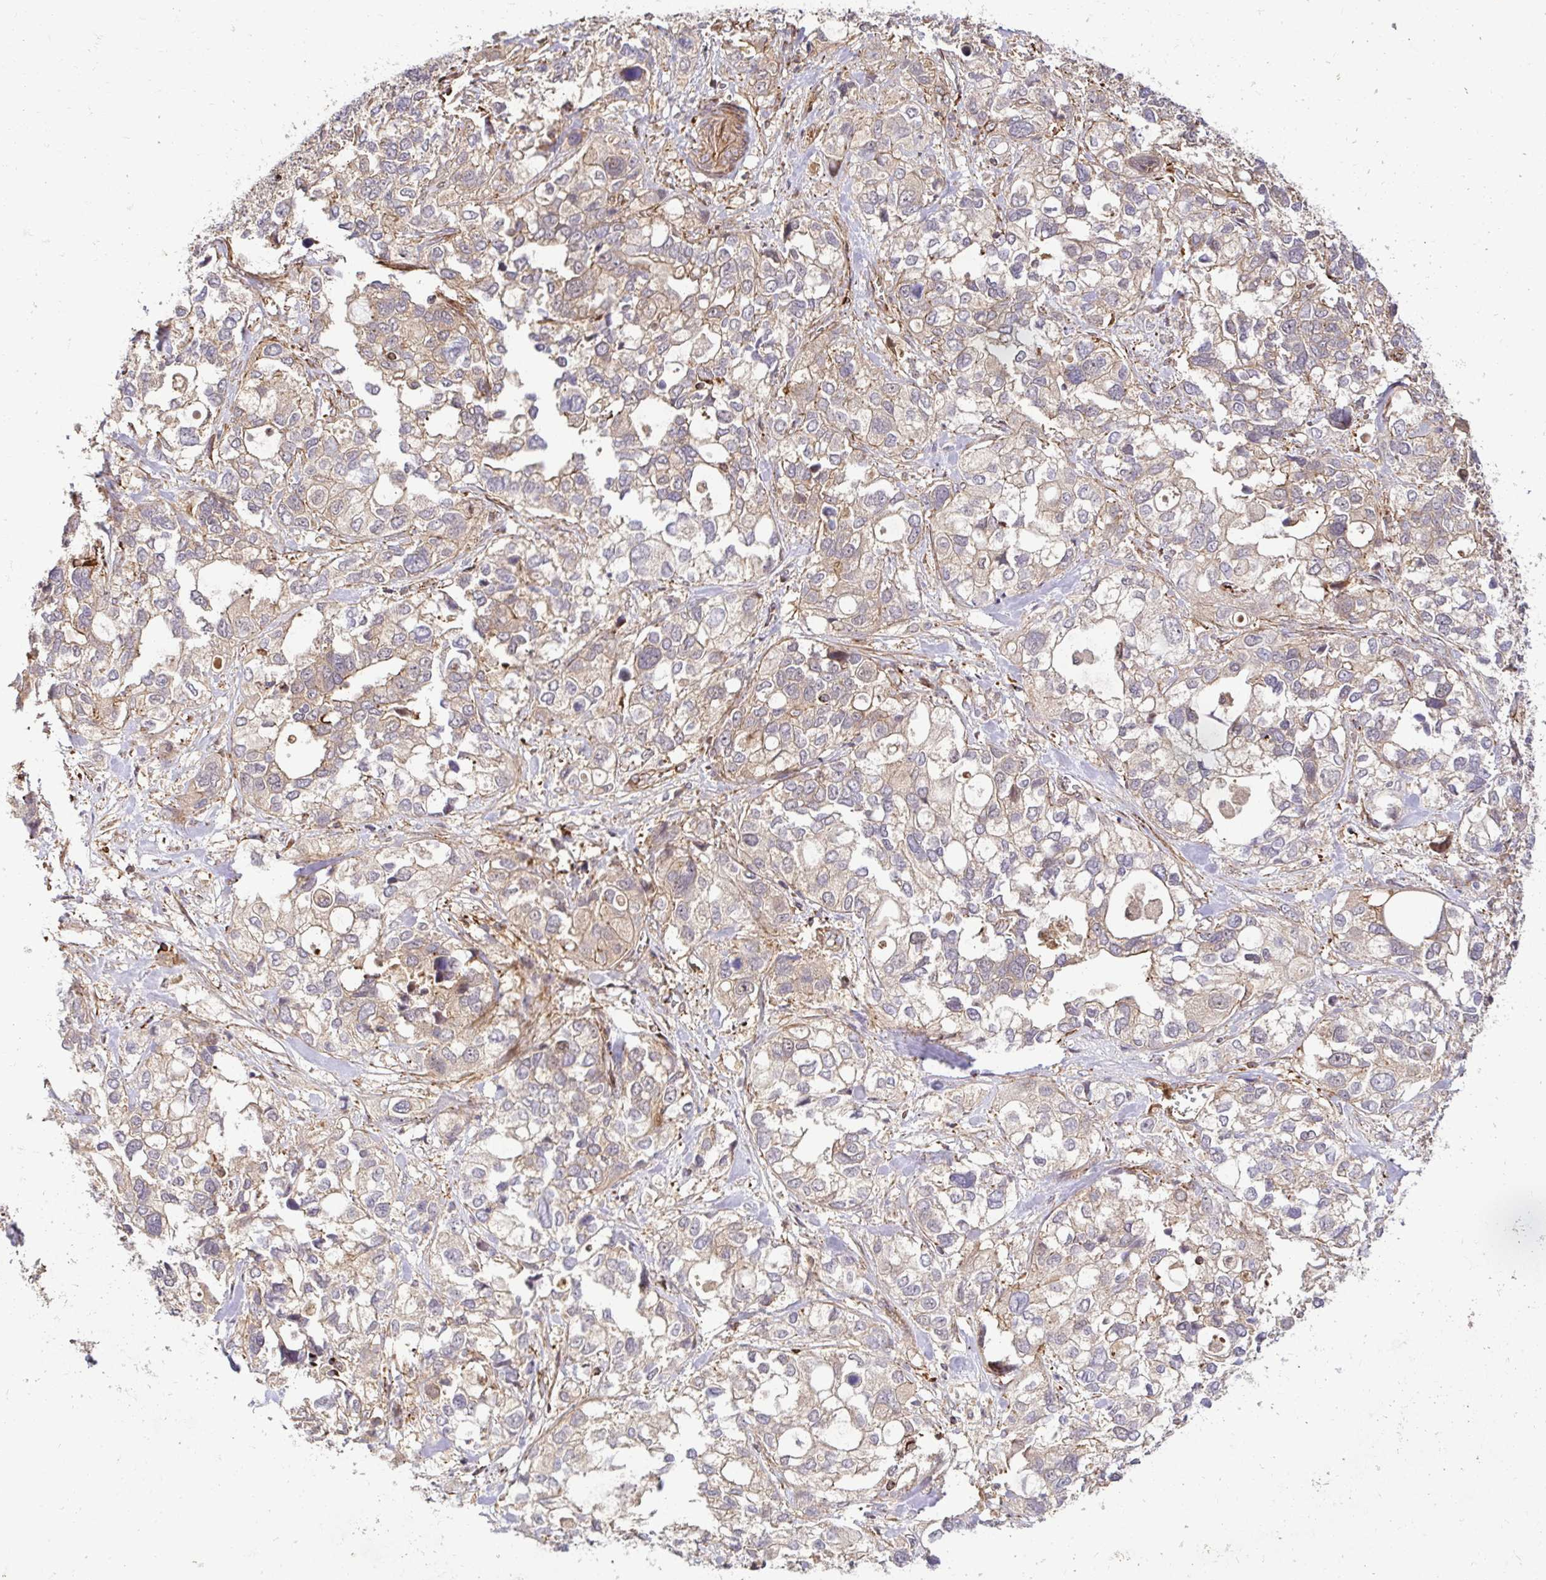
{"staining": {"intensity": "weak", "quantity": "<25%", "location": "cytoplasmic/membranous"}, "tissue": "stomach cancer", "cell_type": "Tumor cells", "image_type": "cancer", "snomed": [{"axis": "morphology", "description": "Adenocarcinoma, NOS"}, {"axis": "topography", "description": "Stomach, upper"}], "caption": "A high-resolution micrograph shows immunohistochemistry (IHC) staining of adenocarcinoma (stomach), which reveals no significant staining in tumor cells.", "gene": "PSMA4", "patient": {"sex": "female", "age": 81}}